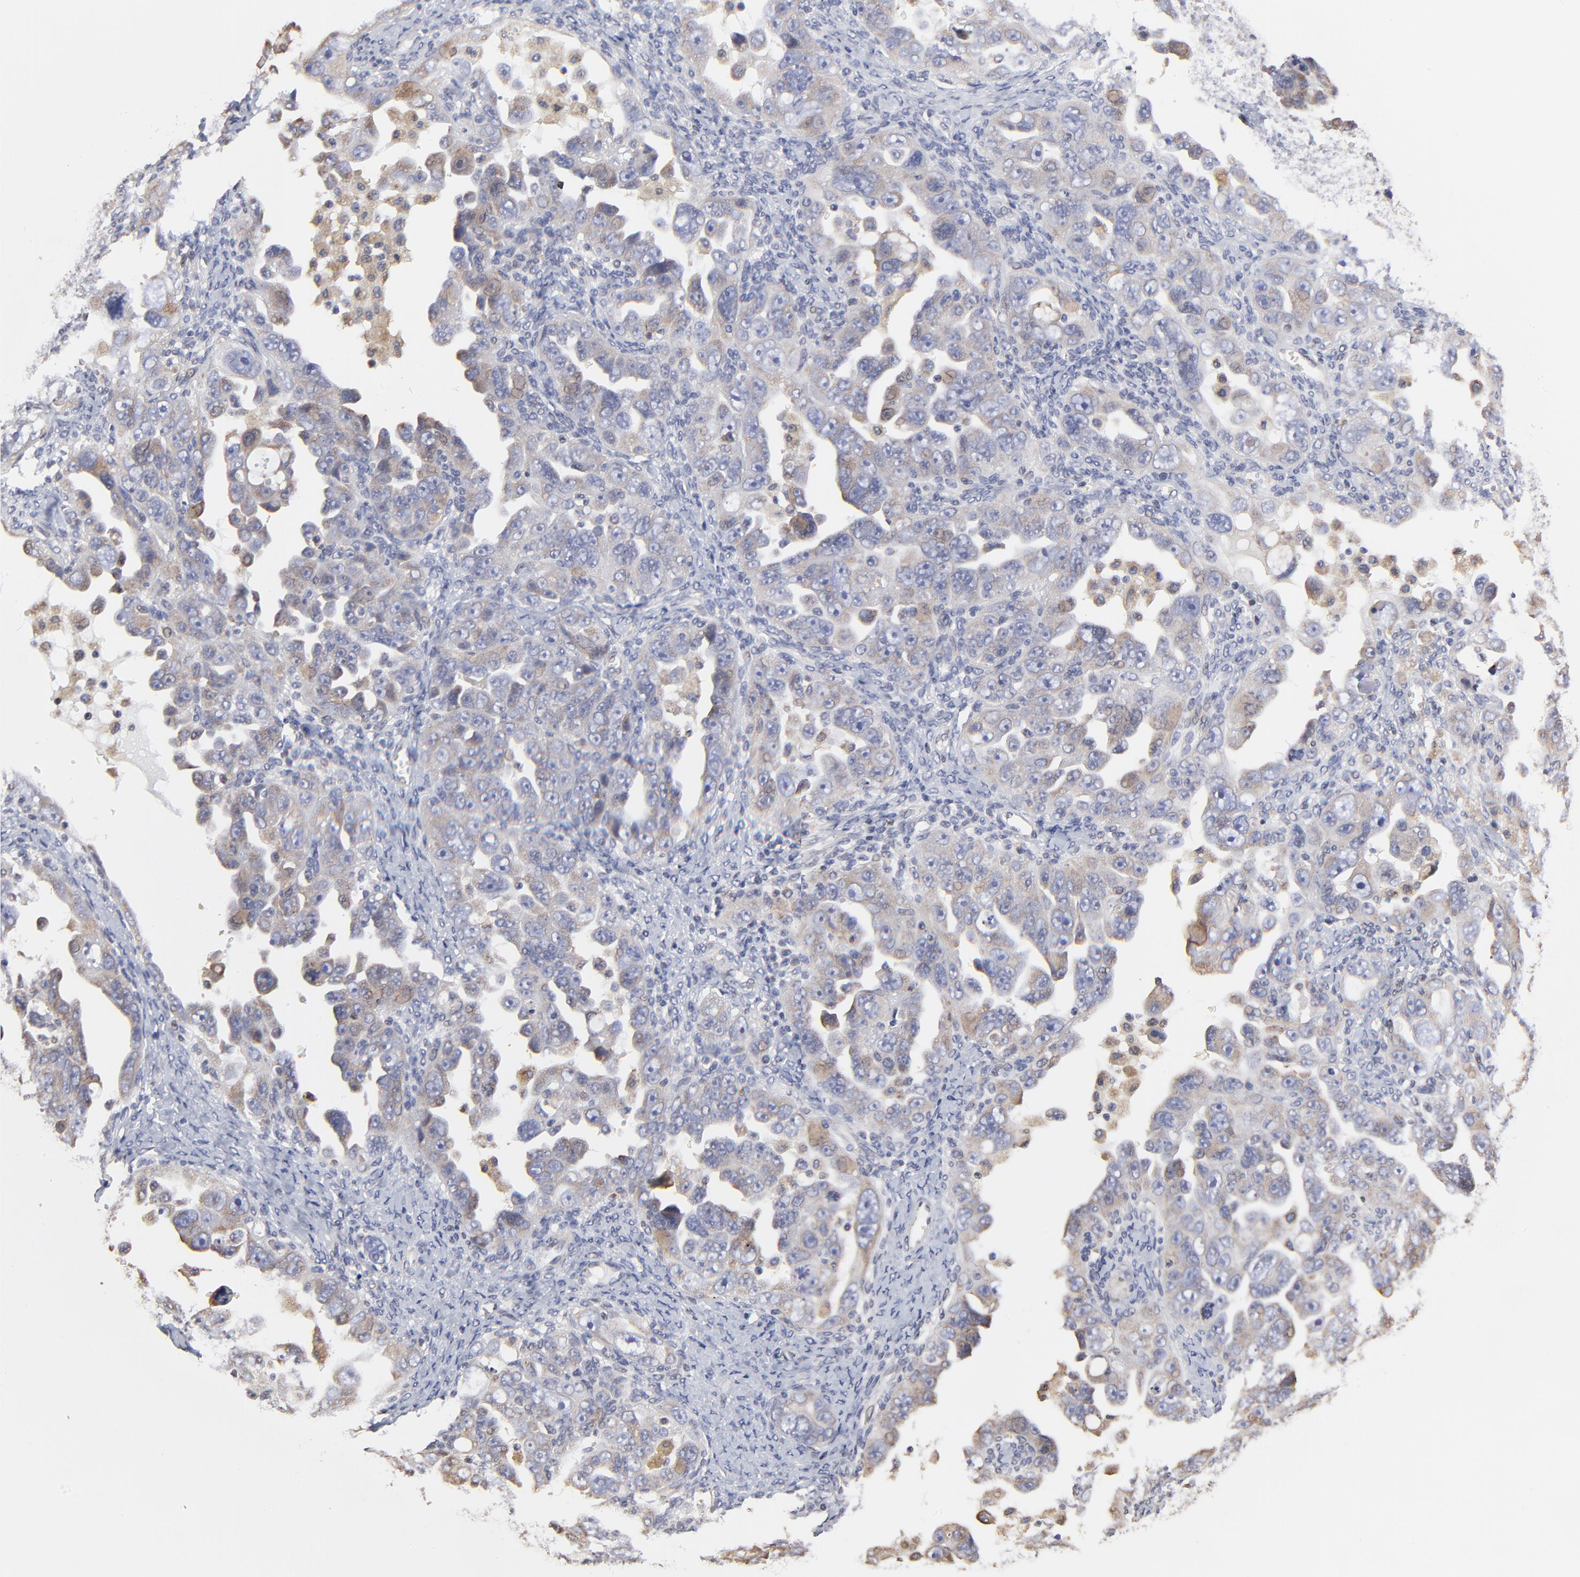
{"staining": {"intensity": "weak", "quantity": "25%-75%", "location": "cytoplasmic/membranous"}, "tissue": "ovarian cancer", "cell_type": "Tumor cells", "image_type": "cancer", "snomed": [{"axis": "morphology", "description": "Cystadenocarcinoma, serous, NOS"}, {"axis": "topography", "description": "Ovary"}], "caption": "Tumor cells demonstrate weak cytoplasmic/membranous positivity in about 25%-75% of cells in serous cystadenocarcinoma (ovarian).", "gene": "ELP2", "patient": {"sex": "female", "age": 66}}